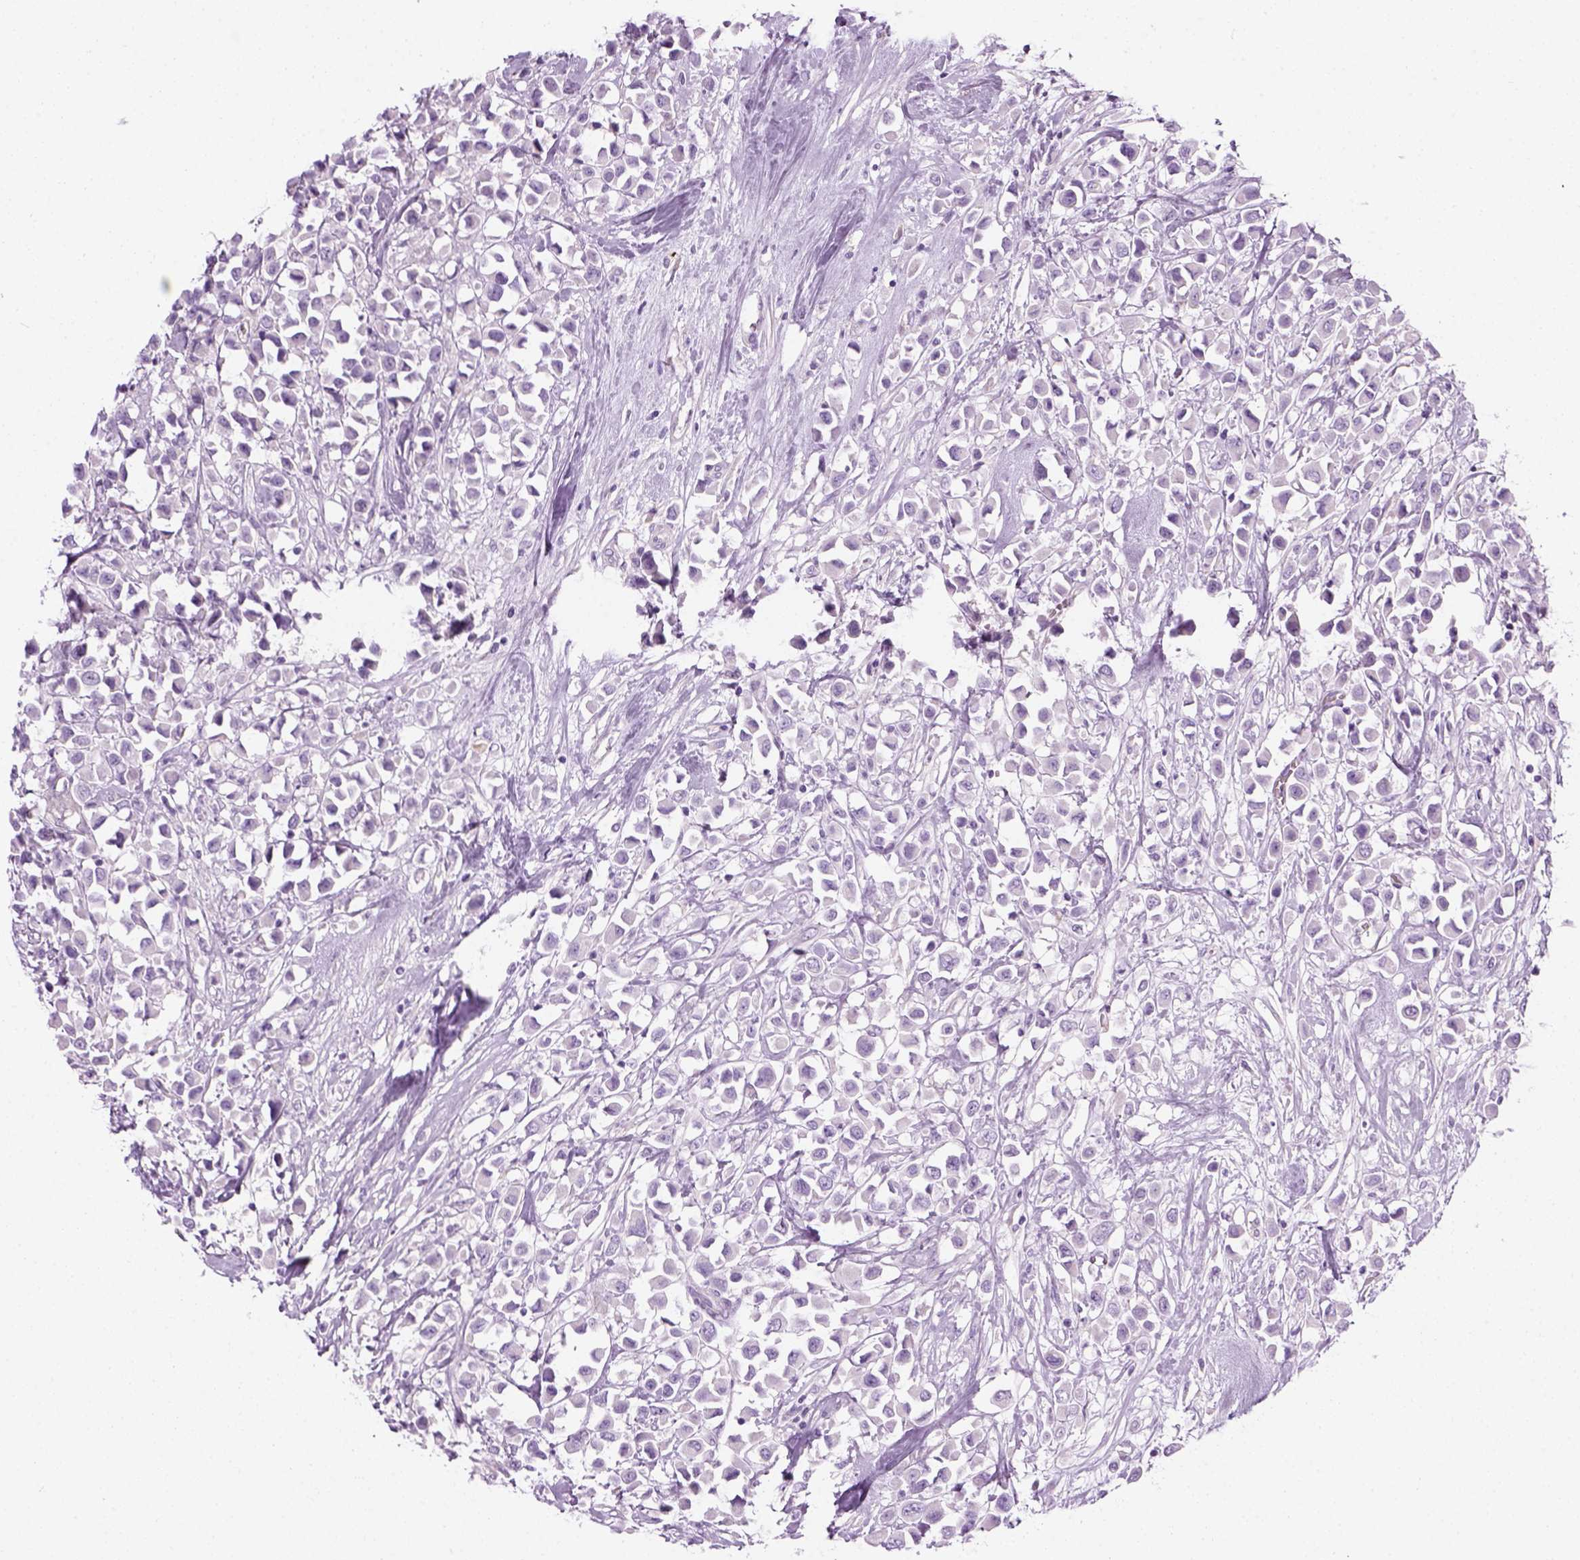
{"staining": {"intensity": "negative", "quantity": "none", "location": "none"}, "tissue": "breast cancer", "cell_type": "Tumor cells", "image_type": "cancer", "snomed": [{"axis": "morphology", "description": "Duct carcinoma"}, {"axis": "topography", "description": "Breast"}], "caption": "A high-resolution image shows immunohistochemistry staining of breast cancer (intraductal carcinoma), which exhibits no significant positivity in tumor cells.", "gene": "CIBAR2", "patient": {"sex": "female", "age": 61}}